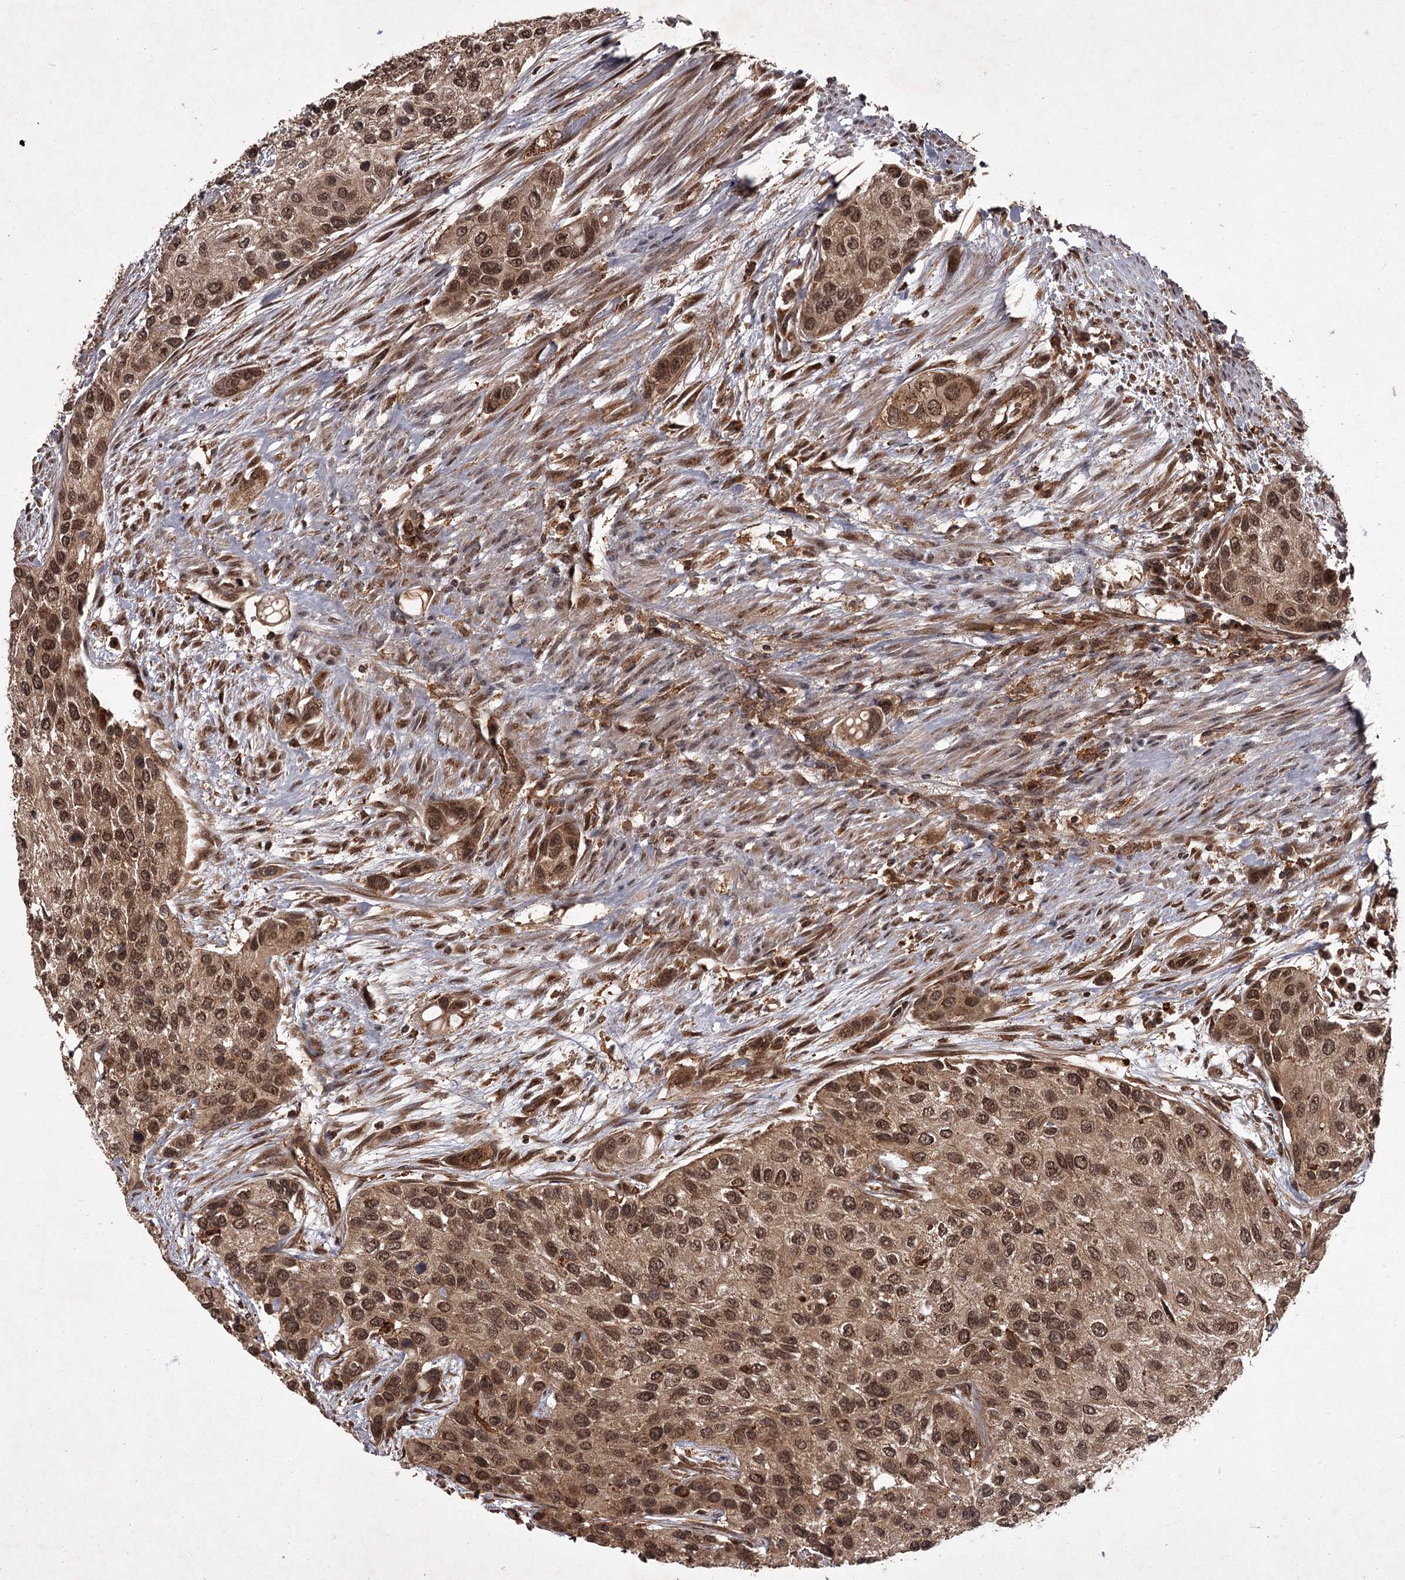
{"staining": {"intensity": "moderate", "quantity": ">75%", "location": "cytoplasmic/membranous,nuclear"}, "tissue": "urothelial cancer", "cell_type": "Tumor cells", "image_type": "cancer", "snomed": [{"axis": "morphology", "description": "Normal tissue, NOS"}, {"axis": "morphology", "description": "Urothelial carcinoma, High grade"}, {"axis": "topography", "description": "Vascular tissue"}, {"axis": "topography", "description": "Urinary bladder"}], "caption": "Immunohistochemical staining of high-grade urothelial carcinoma demonstrates medium levels of moderate cytoplasmic/membranous and nuclear staining in approximately >75% of tumor cells.", "gene": "TBC1D23", "patient": {"sex": "female", "age": 56}}